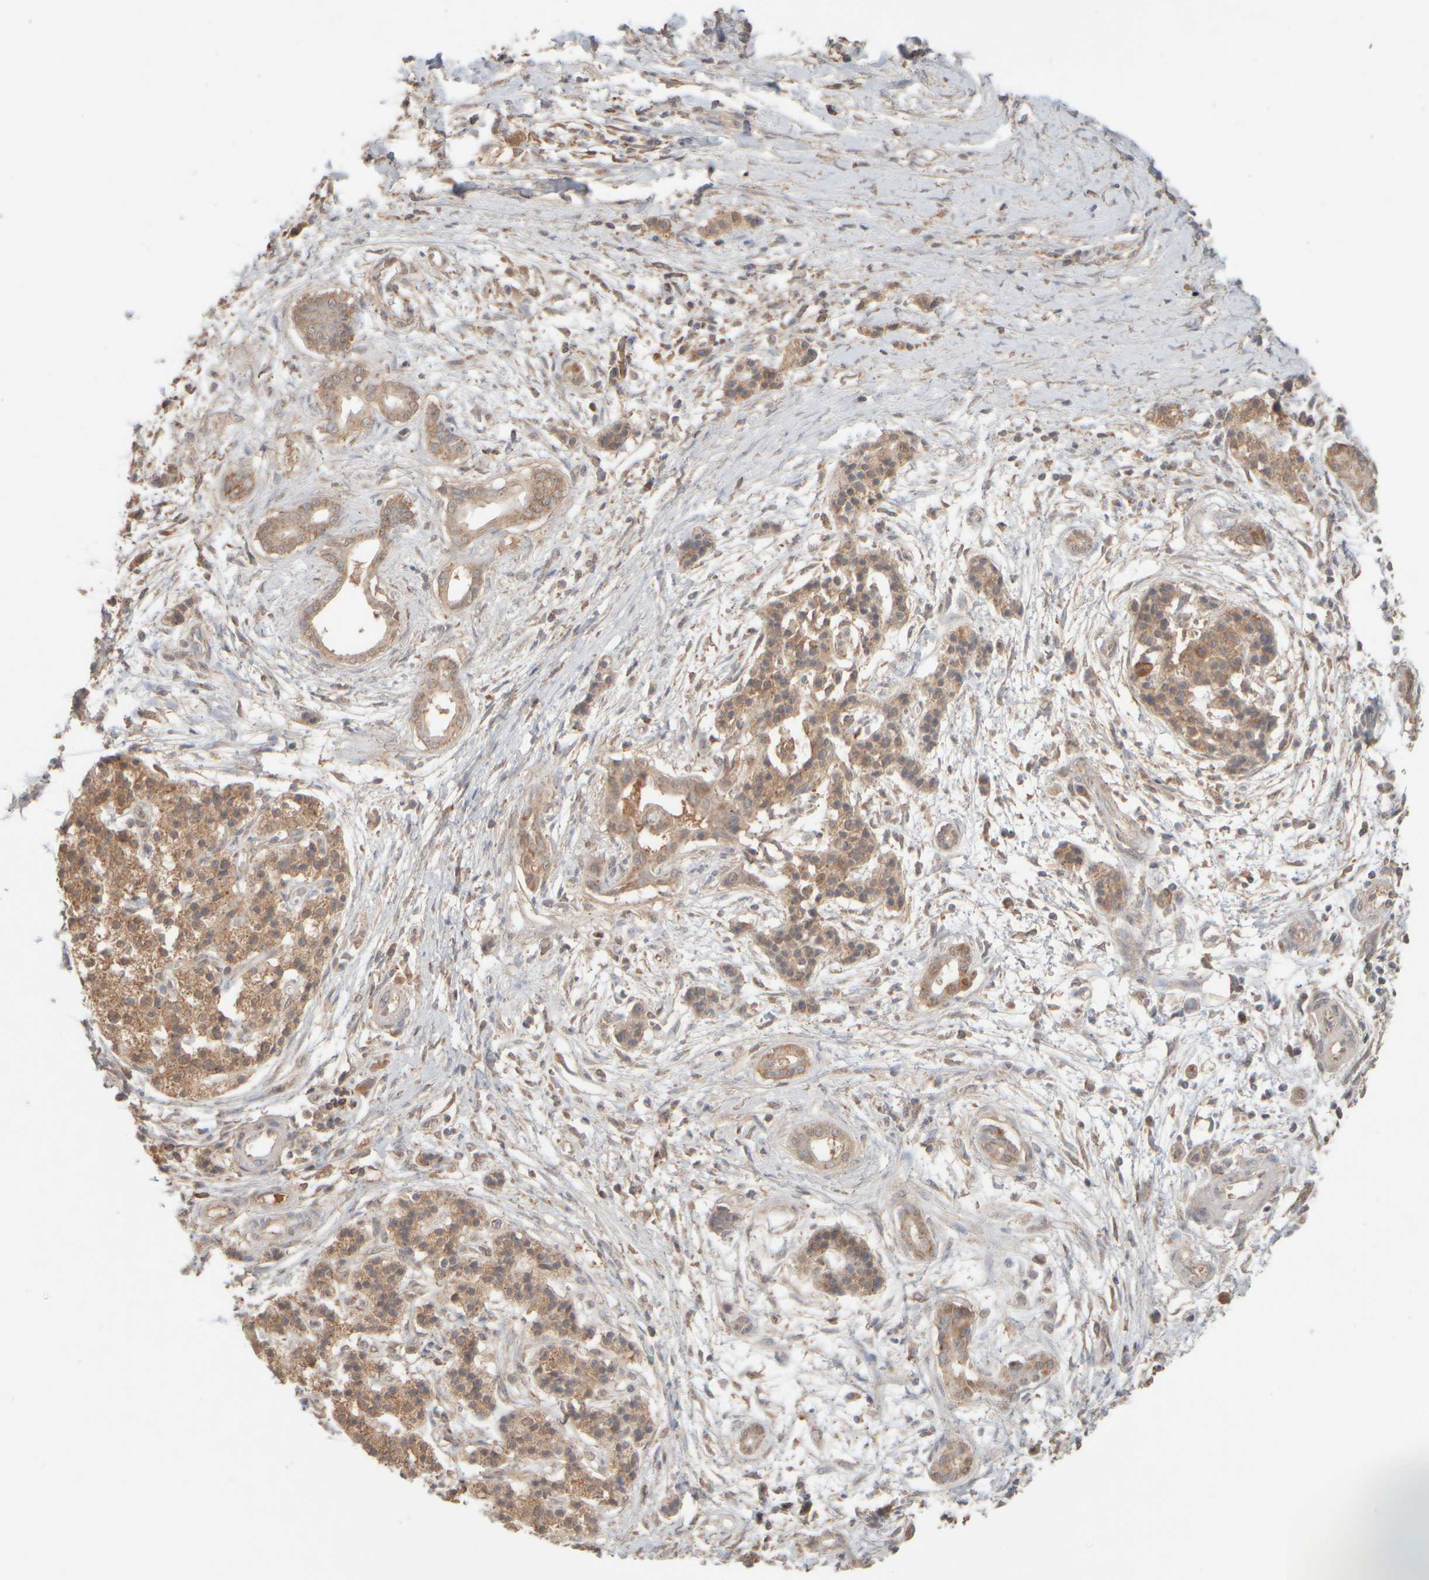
{"staining": {"intensity": "moderate", "quantity": ">75%", "location": "cytoplasmic/membranous"}, "tissue": "pancreatic cancer", "cell_type": "Tumor cells", "image_type": "cancer", "snomed": [{"axis": "morphology", "description": "Adenocarcinoma, NOS"}, {"axis": "topography", "description": "Pancreas"}], "caption": "Pancreatic adenocarcinoma stained with a protein marker exhibits moderate staining in tumor cells.", "gene": "EIF2B3", "patient": {"sex": "male", "age": 59}}